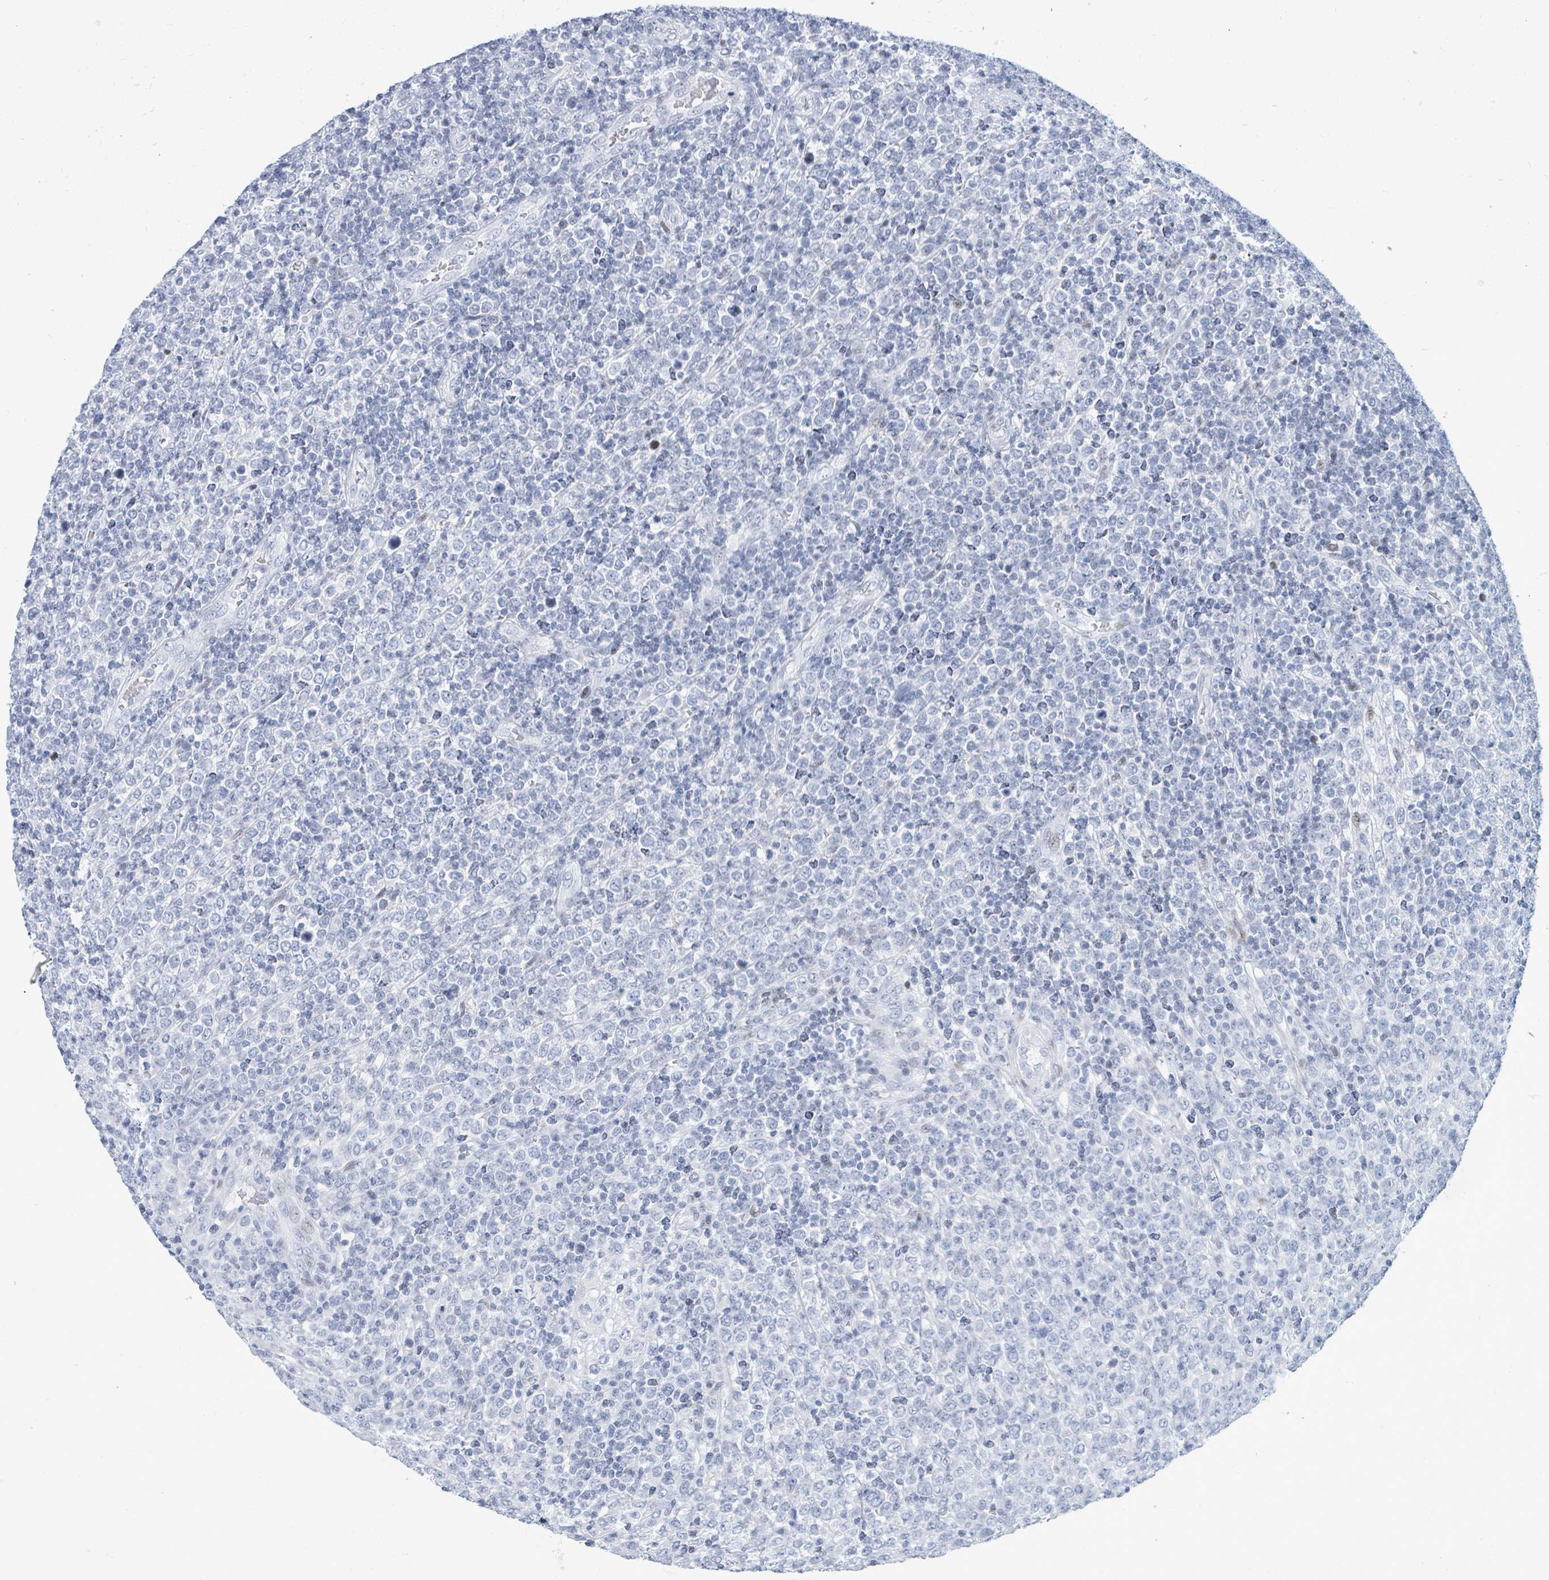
{"staining": {"intensity": "negative", "quantity": "none", "location": "none"}, "tissue": "lymphoma", "cell_type": "Tumor cells", "image_type": "cancer", "snomed": [{"axis": "morphology", "description": "Malignant lymphoma, non-Hodgkin's type, High grade"}, {"axis": "topography", "description": "Soft tissue"}], "caption": "The image exhibits no significant staining in tumor cells of lymphoma. (Immunohistochemistry, brightfield microscopy, high magnification).", "gene": "MALL", "patient": {"sex": "female", "age": 56}}